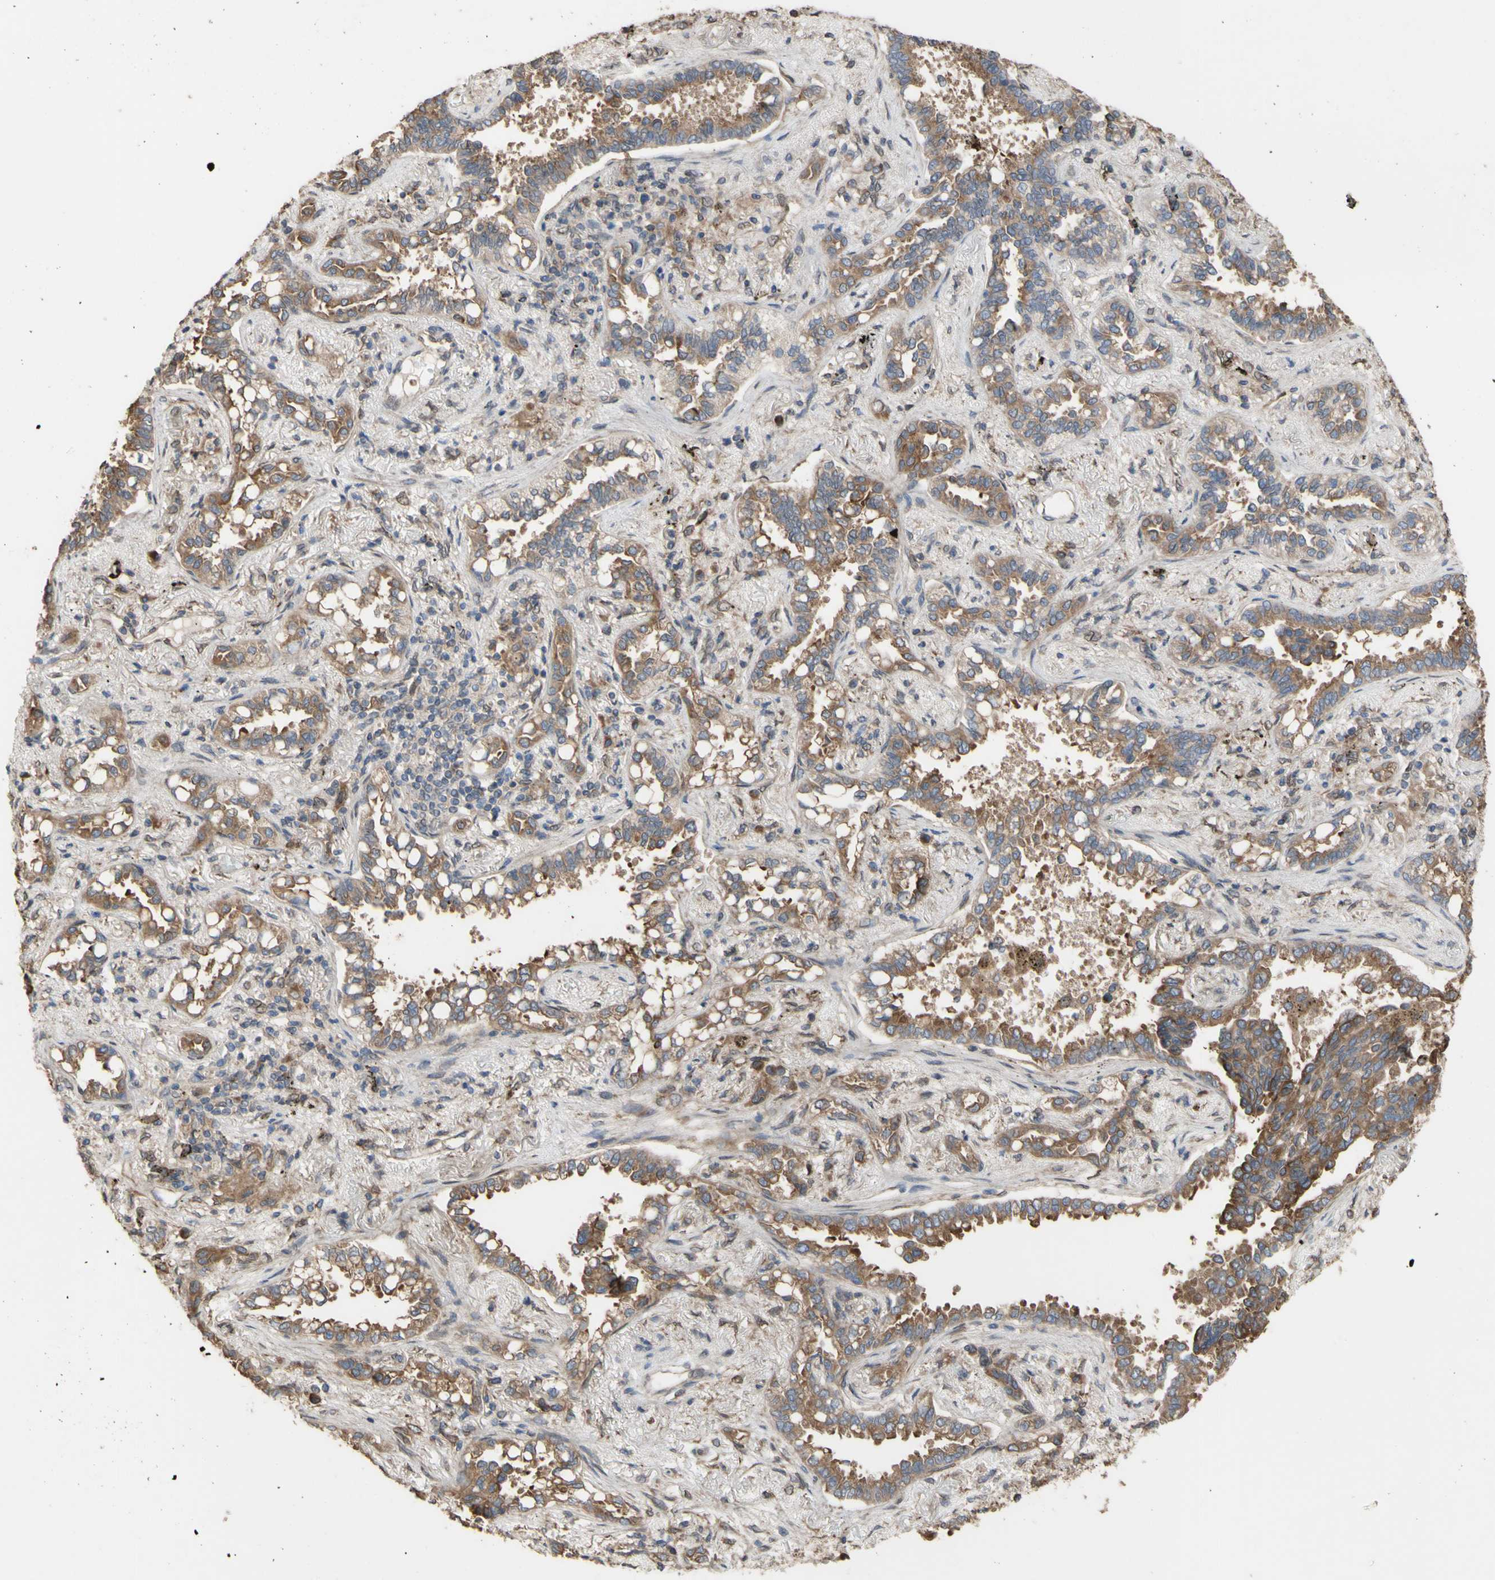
{"staining": {"intensity": "moderate", "quantity": ">75%", "location": "cytoplasmic/membranous"}, "tissue": "lung cancer", "cell_type": "Tumor cells", "image_type": "cancer", "snomed": [{"axis": "morphology", "description": "Normal tissue, NOS"}, {"axis": "morphology", "description": "Adenocarcinoma, NOS"}, {"axis": "topography", "description": "Lung"}], "caption": "Immunohistochemistry staining of adenocarcinoma (lung), which exhibits medium levels of moderate cytoplasmic/membranous expression in approximately >75% of tumor cells indicating moderate cytoplasmic/membranous protein staining. The staining was performed using DAB (3,3'-diaminobenzidine) (brown) for protein detection and nuclei were counterstained in hematoxylin (blue).", "gene": "NECTIN3", "patient": {"sex": "male", "age": 59}}